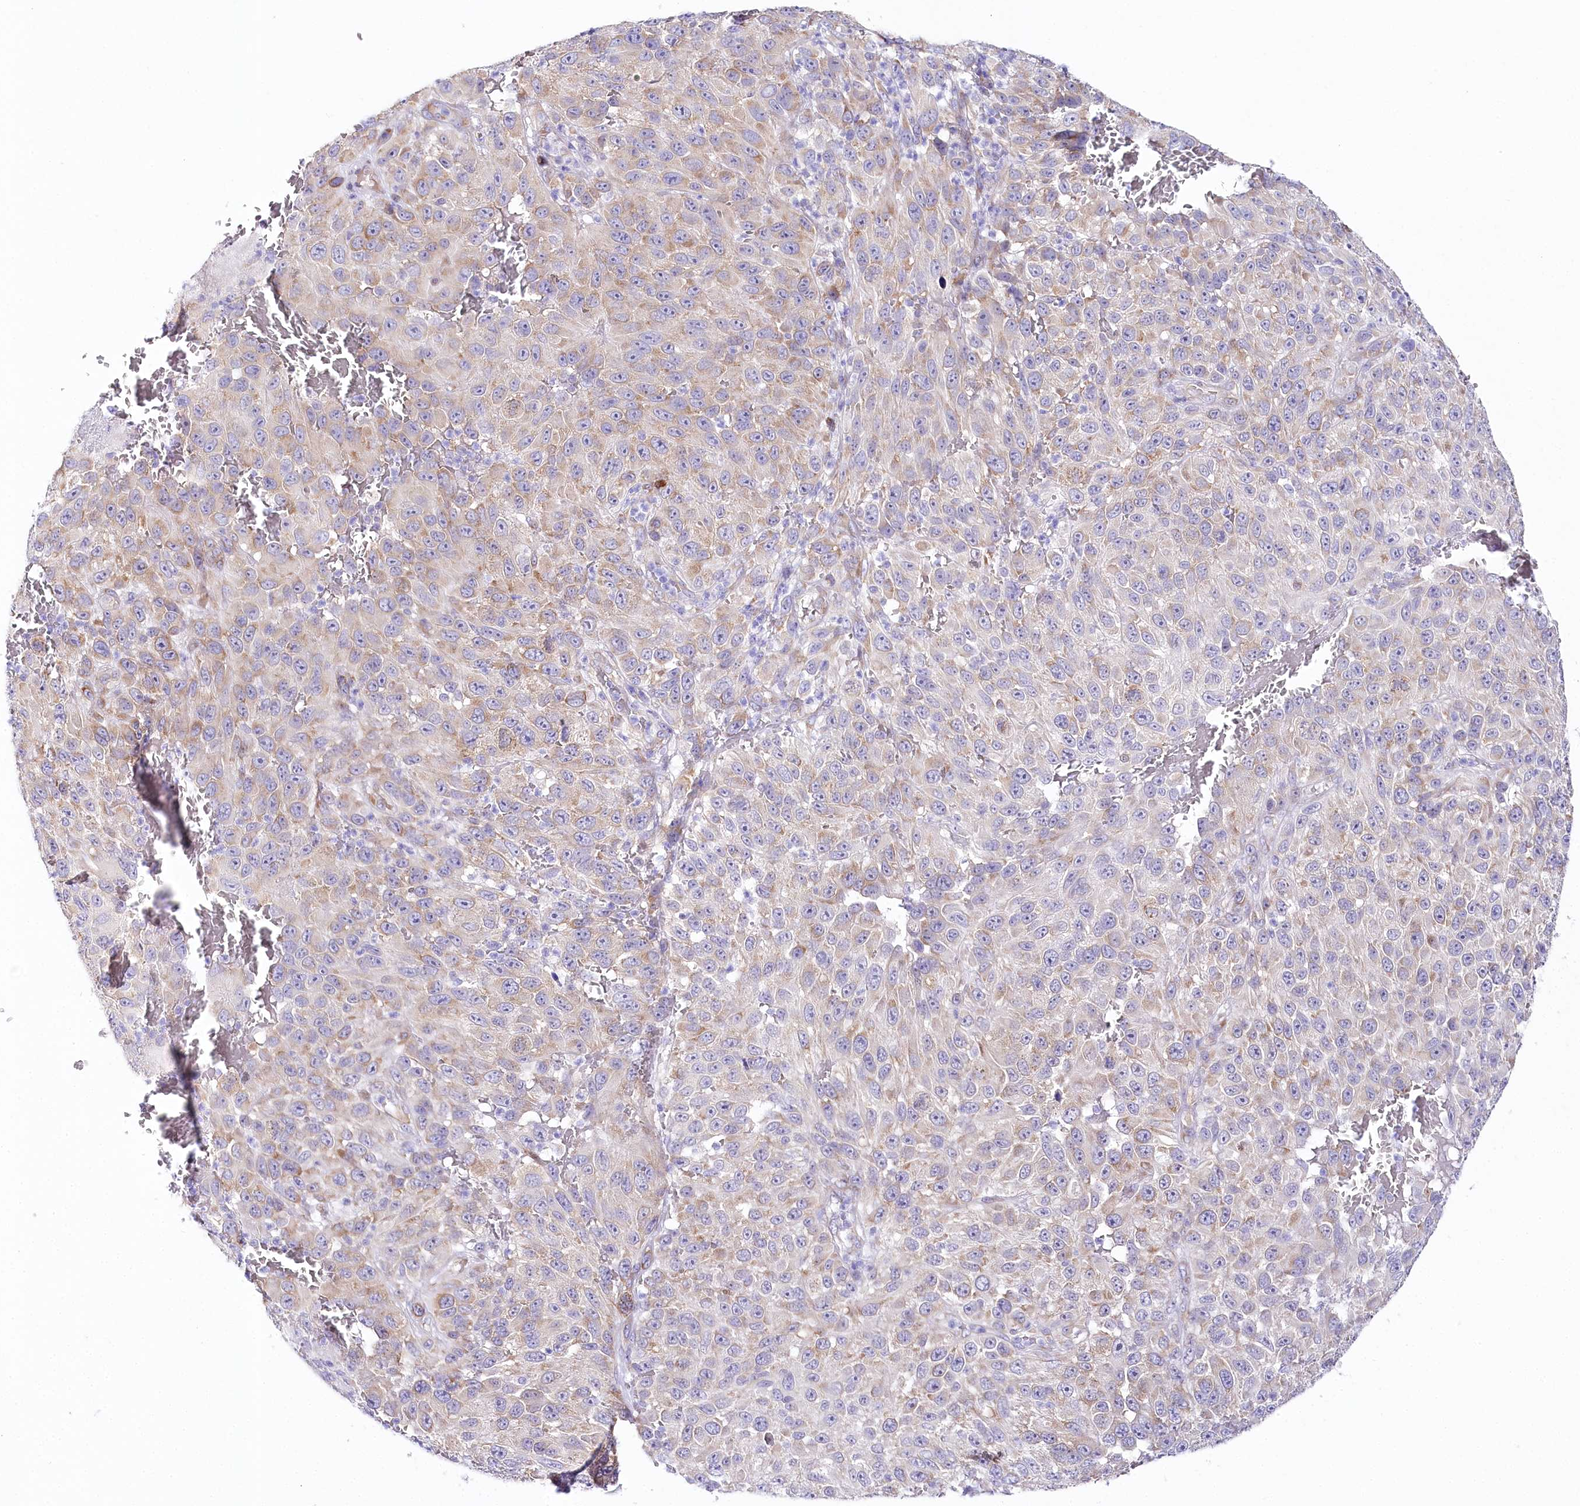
{"staining": {"intensity": "moderate", "quantity": "25%-75%", "location": "cytoplasmic/membranous"}, "tissue": "melanoma", "cell_type": "Tumor cells", "image_type": "cancer", "snomed": [{"axis": "morphology", "description": "Malignant melanoma, NOS"}, {"axis": "topography", "description": "Skin"}], "caption": "Immunohistochemistry (IHC) micrograph of neoplastic tissue: human melanoma stained using immunohistochemistry reveals medium levels of moderate protein expression localized specifically in the cytoplasmic/membranous of tumor cells, appearing as a cytoplasmic/membranous brown color.", "gene": "CSN3", "patient": {"sex": "female", "age": 96}}